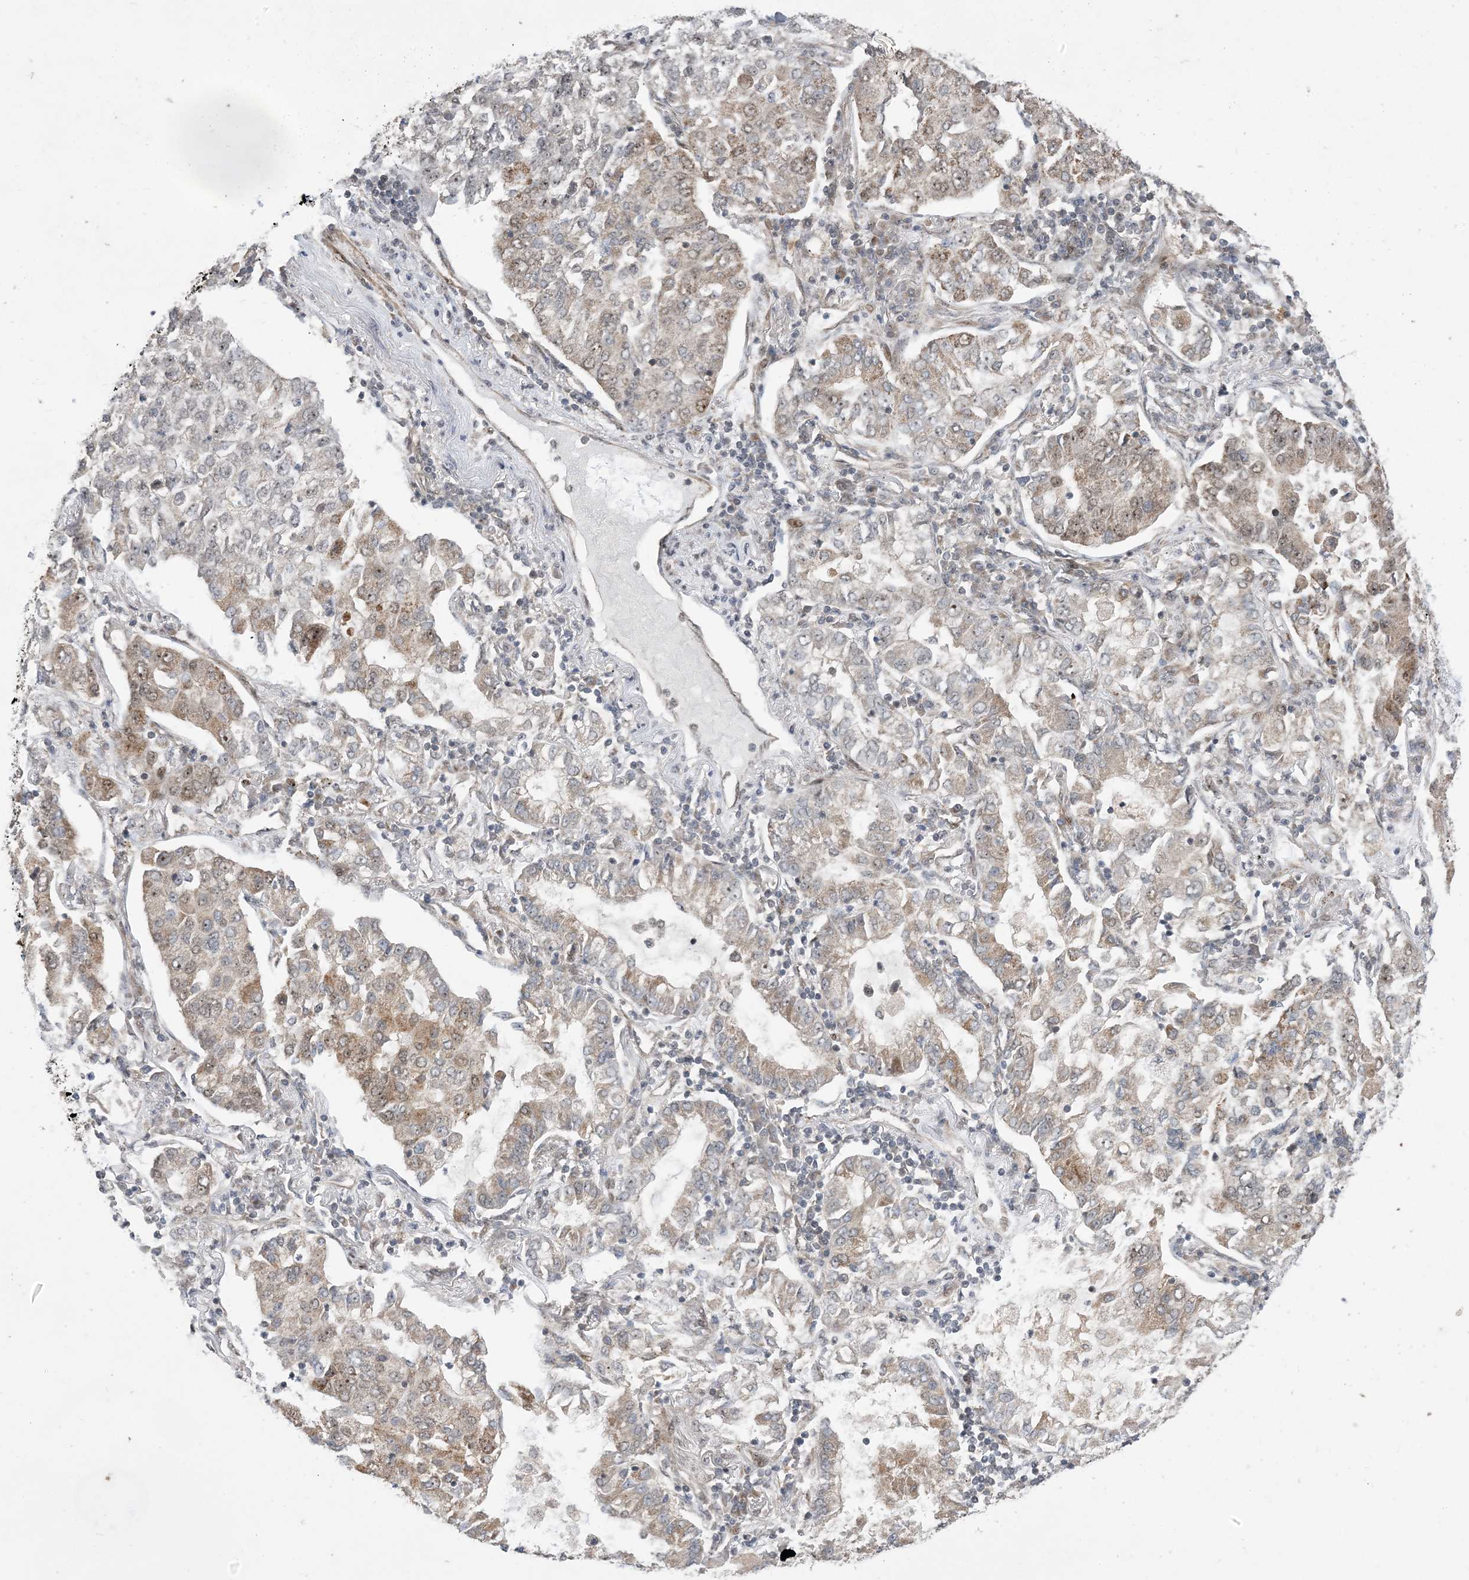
{"staining": {"intensity": "moderate", "quantity": "<25%", "location": "cytoplasmic/membranous,nuclear"}, "tissue": "lung cancer", "cell_type": "Tumor cells", "image_type": "cancer", "snomed": [{"axis": "morphology", "description": "Adenocarcinoma, NOS"}, {"axis": "topography", "description": "Lung"}], "caption": "Adenocarcinoma (lung) tissue demonstrates moderate cytoplasmic/membranous and nuclear staining in approximately <25% of tumor cells, visualized by immunohistochemistry.", "gene": "FAM9B", "patient": {"sex": "male", "age": 49}}